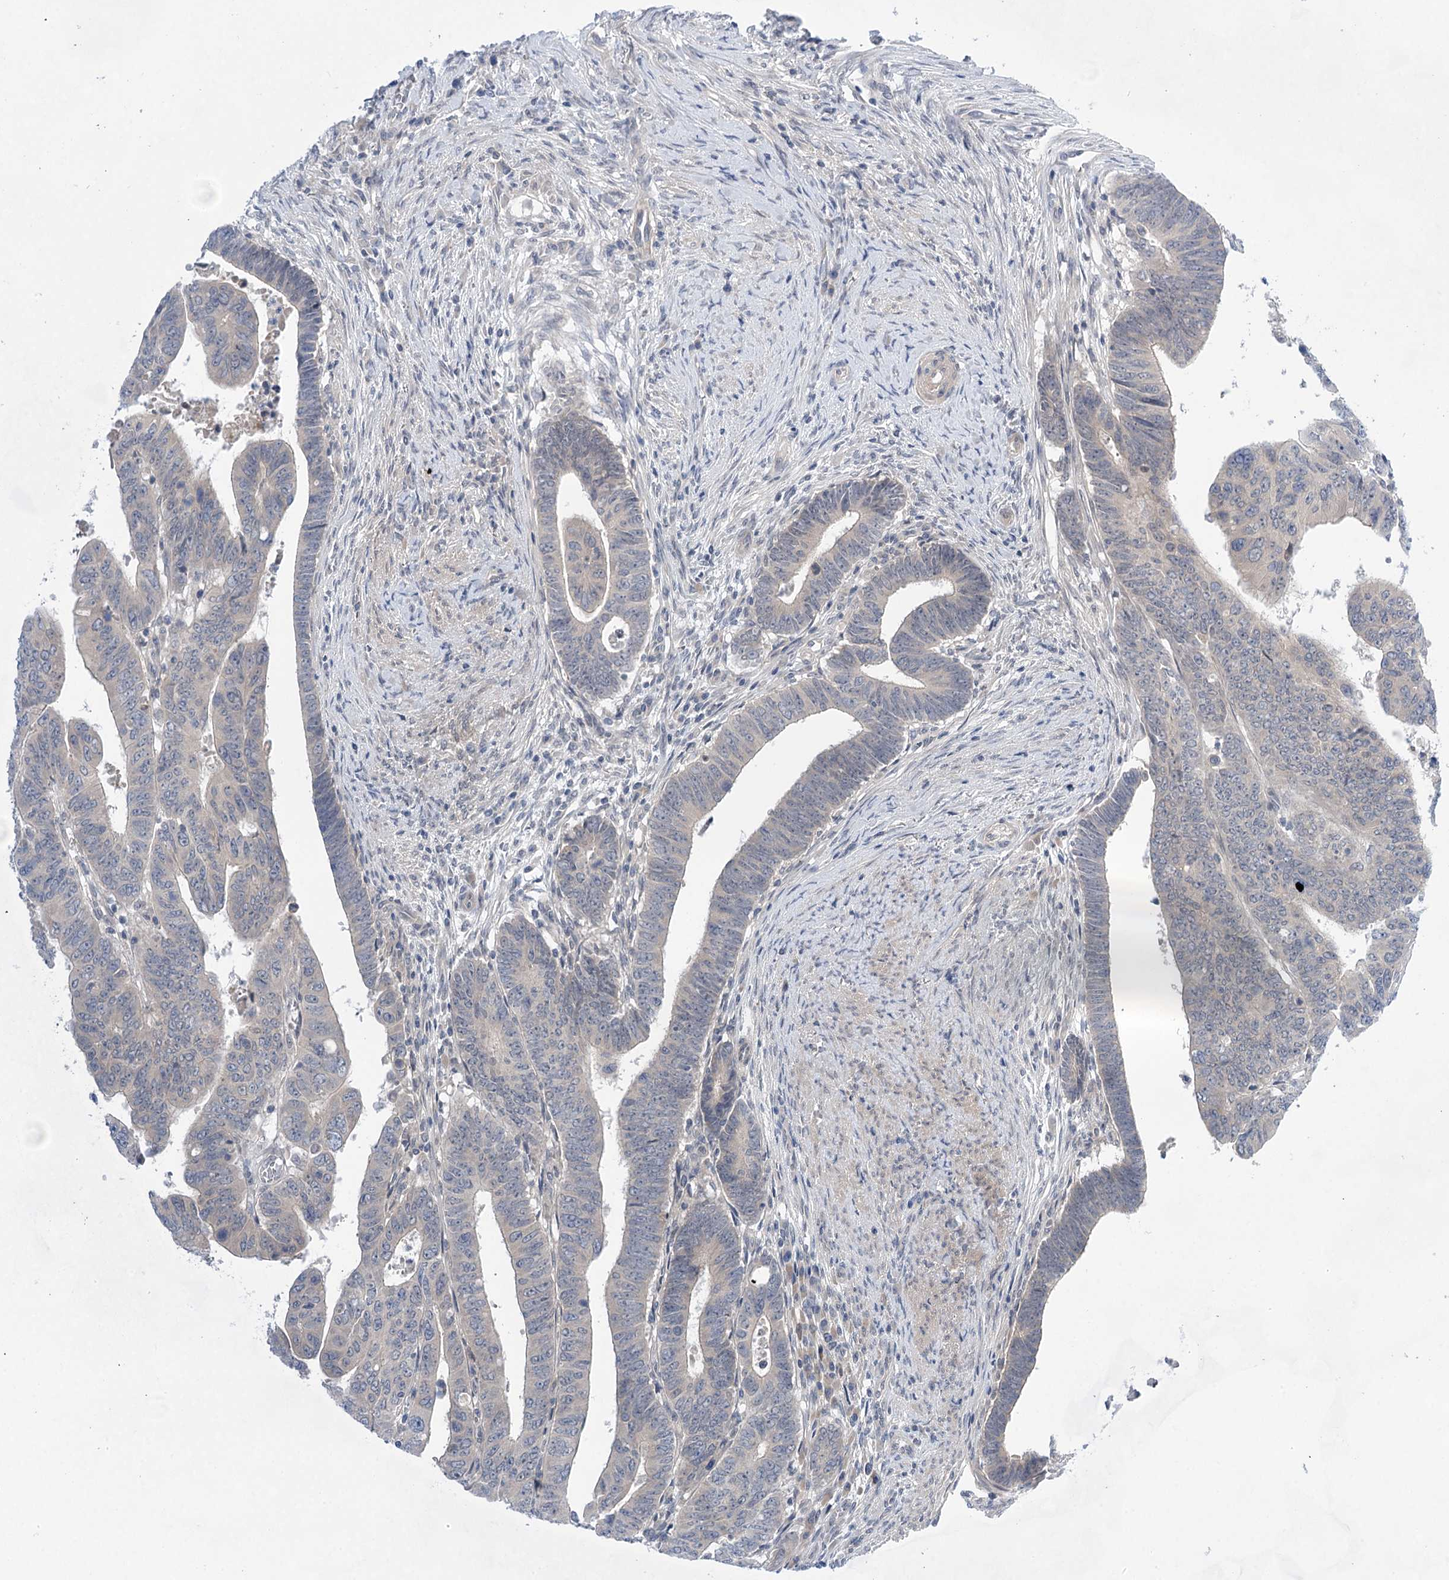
{"staining": {"intensity": "negative", "quantity": "none", "location": "none"}, "tissue": "colorectal cancer", "cell_type": "Tumor cells", "image_type": "cancer", "snomed": [{"axis": "morphology", "description": "Normal tissue, NOS"}, {"axis": "morphology", "description": "Adenocarcinoma, NOS"}, {"axis": "topography", "description": "Rectum"}], "caption": "This is a histopathology image of IHC staining of adenocarcinoma (colorectal), which shows no expression in tumor cells.", "gene": "LALBA", "patient": {"sex": "female", "age": 65}}